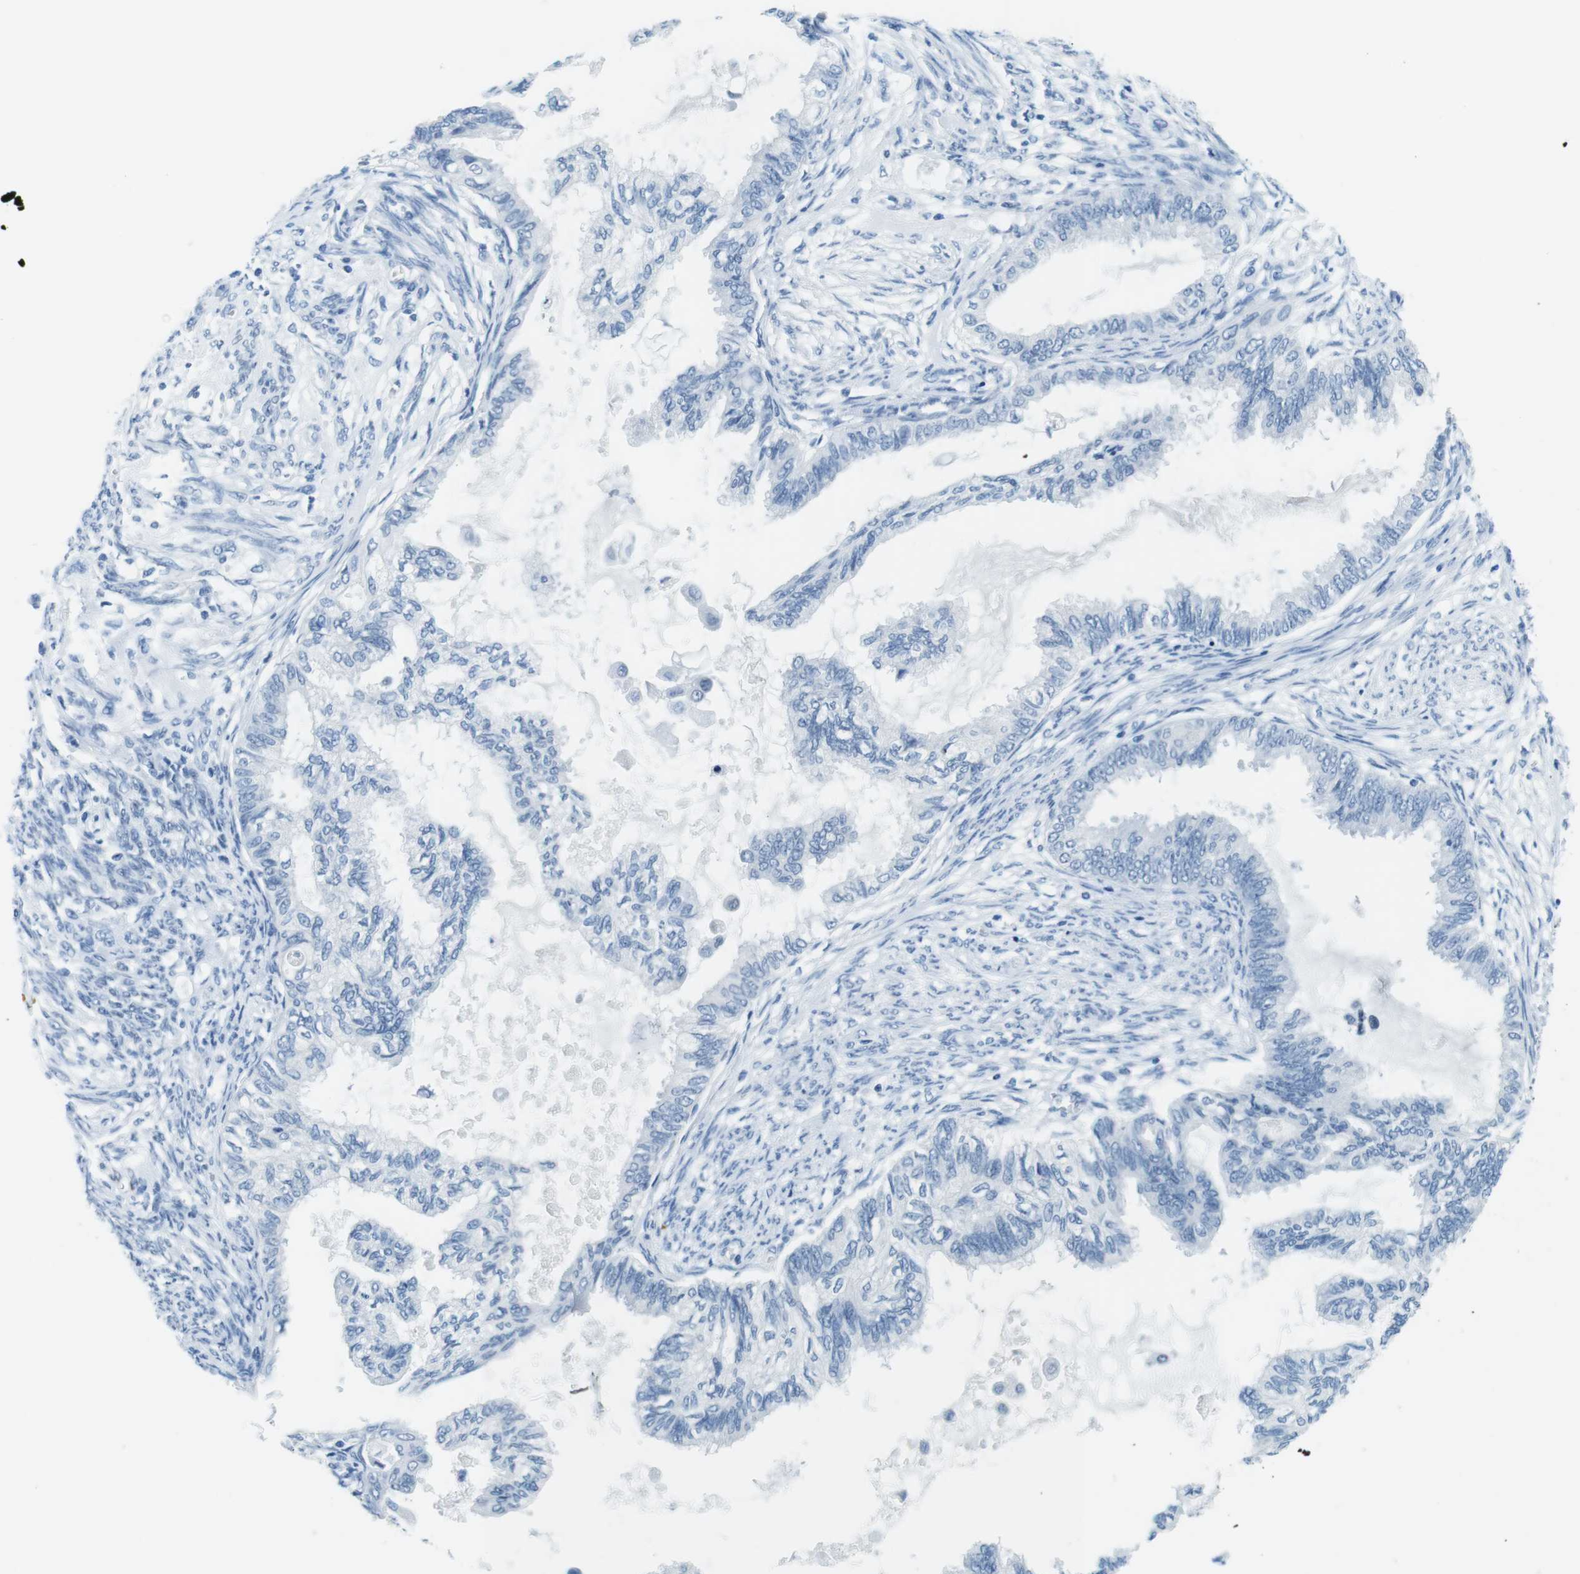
{"staining": {"intensity": "negative", "quantity": "none", "location": "none"}, "tissue": "cervical cancer", "cell_type": "Tumor cells", "image_type": "cancer", "snomed": [{"axis": "morphology", "description": "Normal tissue, NOS"}, {"axis": "morphology", "description": "Adenocarcinoma, NOS"}, {"axis": "topography", "description": "Cervix"}, {"axis": "topography", "description": "Endometrium"}], "caption": "Immunohistochemical staining of cervical adenocarcinoma shows no significant positivity in tumor cells. The staining was performed using DAB to visualize the protein expression in brown, while the nuclei were stained in blue with hematoxylin (Magnification: 20x).", "gene": "TFAP2C", "patient": {"sex": "female", "age": 86}}